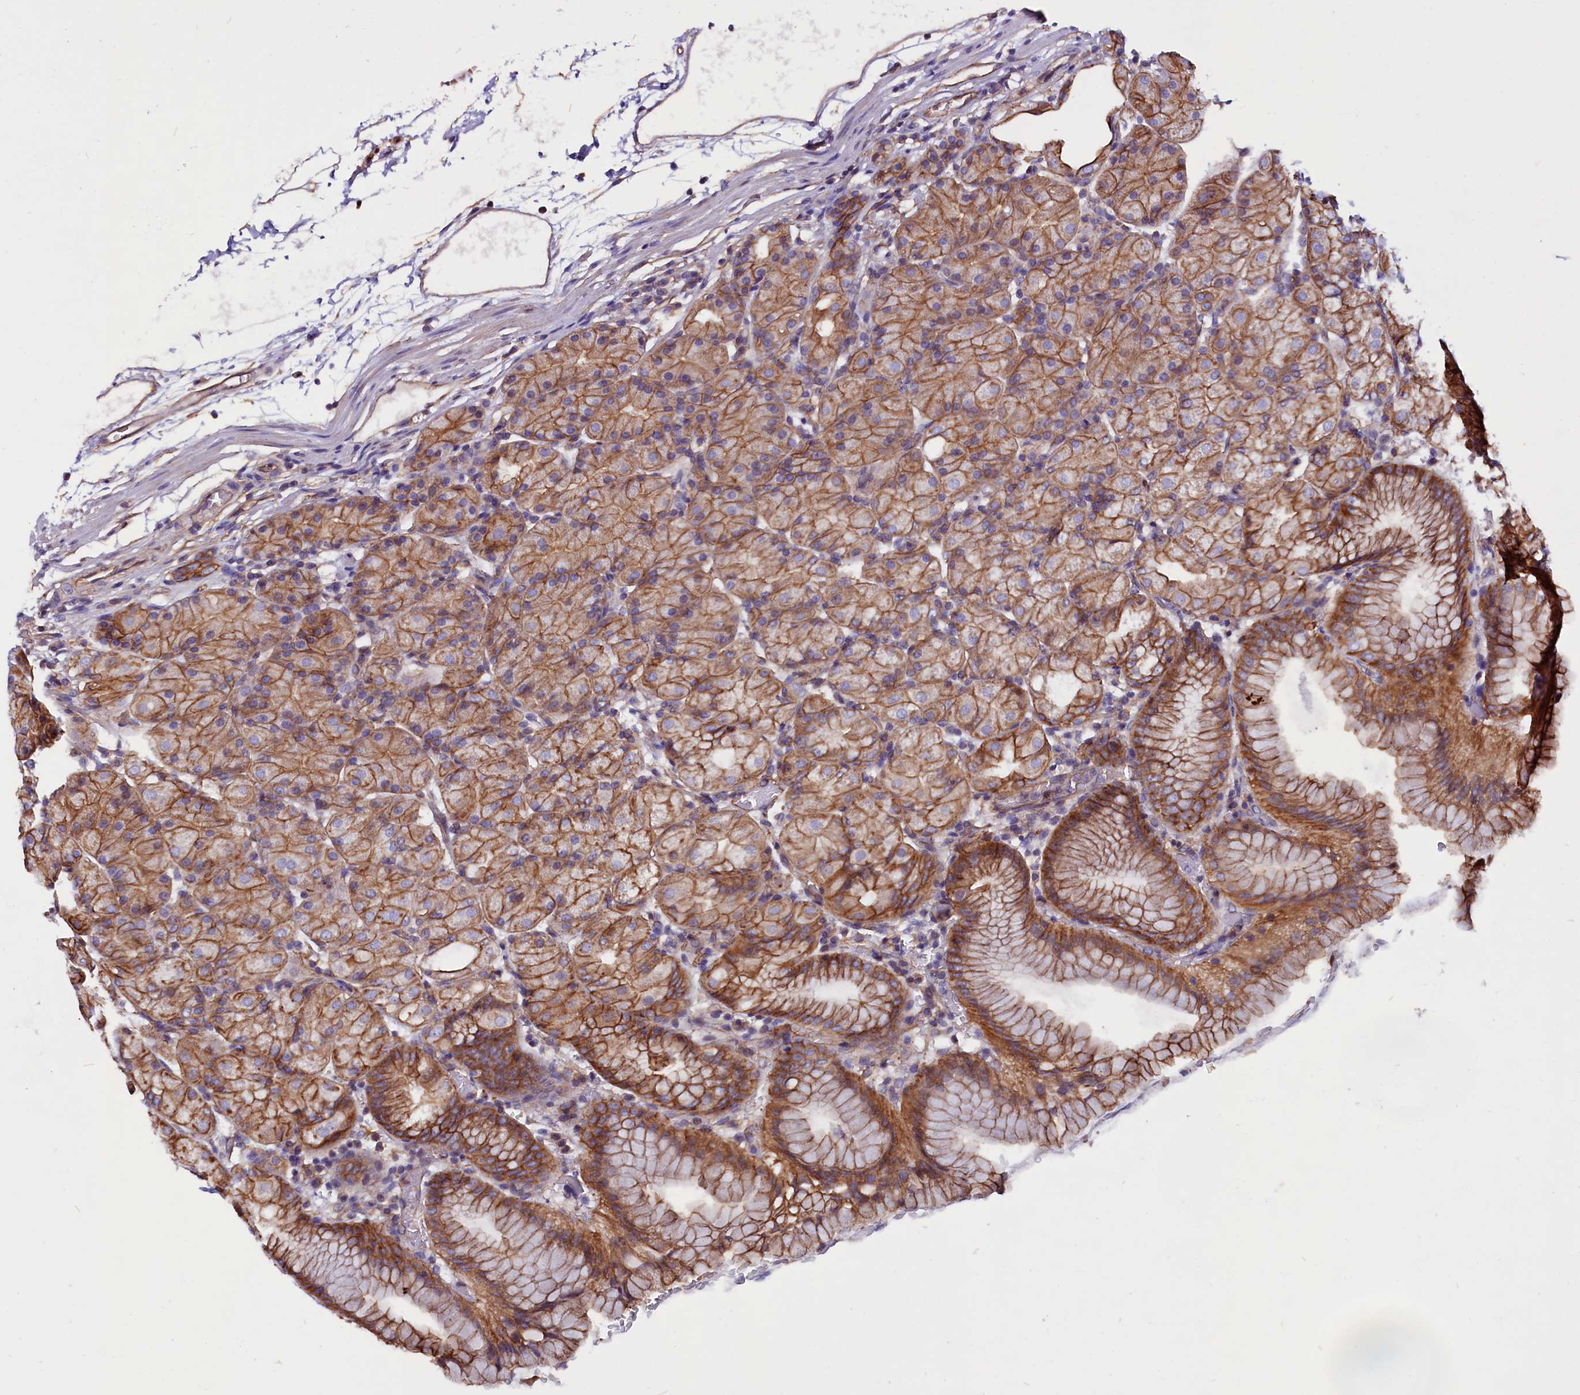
{"staining": {"intensity": "strong", "quantity": "25%-75%", "location": "cytoplasmic/membranous"}, "tissue": "stomach", "cell_type": "Glandular cells", "image_type": "normal", "snomed": [{"axis": "morphology", "description": "Normal tissue, NOS"}, {"axis": "topography", "description": "Stomach, upper"}, {"axis": "topography", "description": "Stomach, lower"}], "caption": "This photomicrograph demonstrates immunohistochemistry (IHC) staining of normal human stomach, with high strong cytoplasmic/membranous positivity in about 25%-75% of glandular cells.", "gene": "ZNF749", "patient": {"sex": "male", "age": 62}}